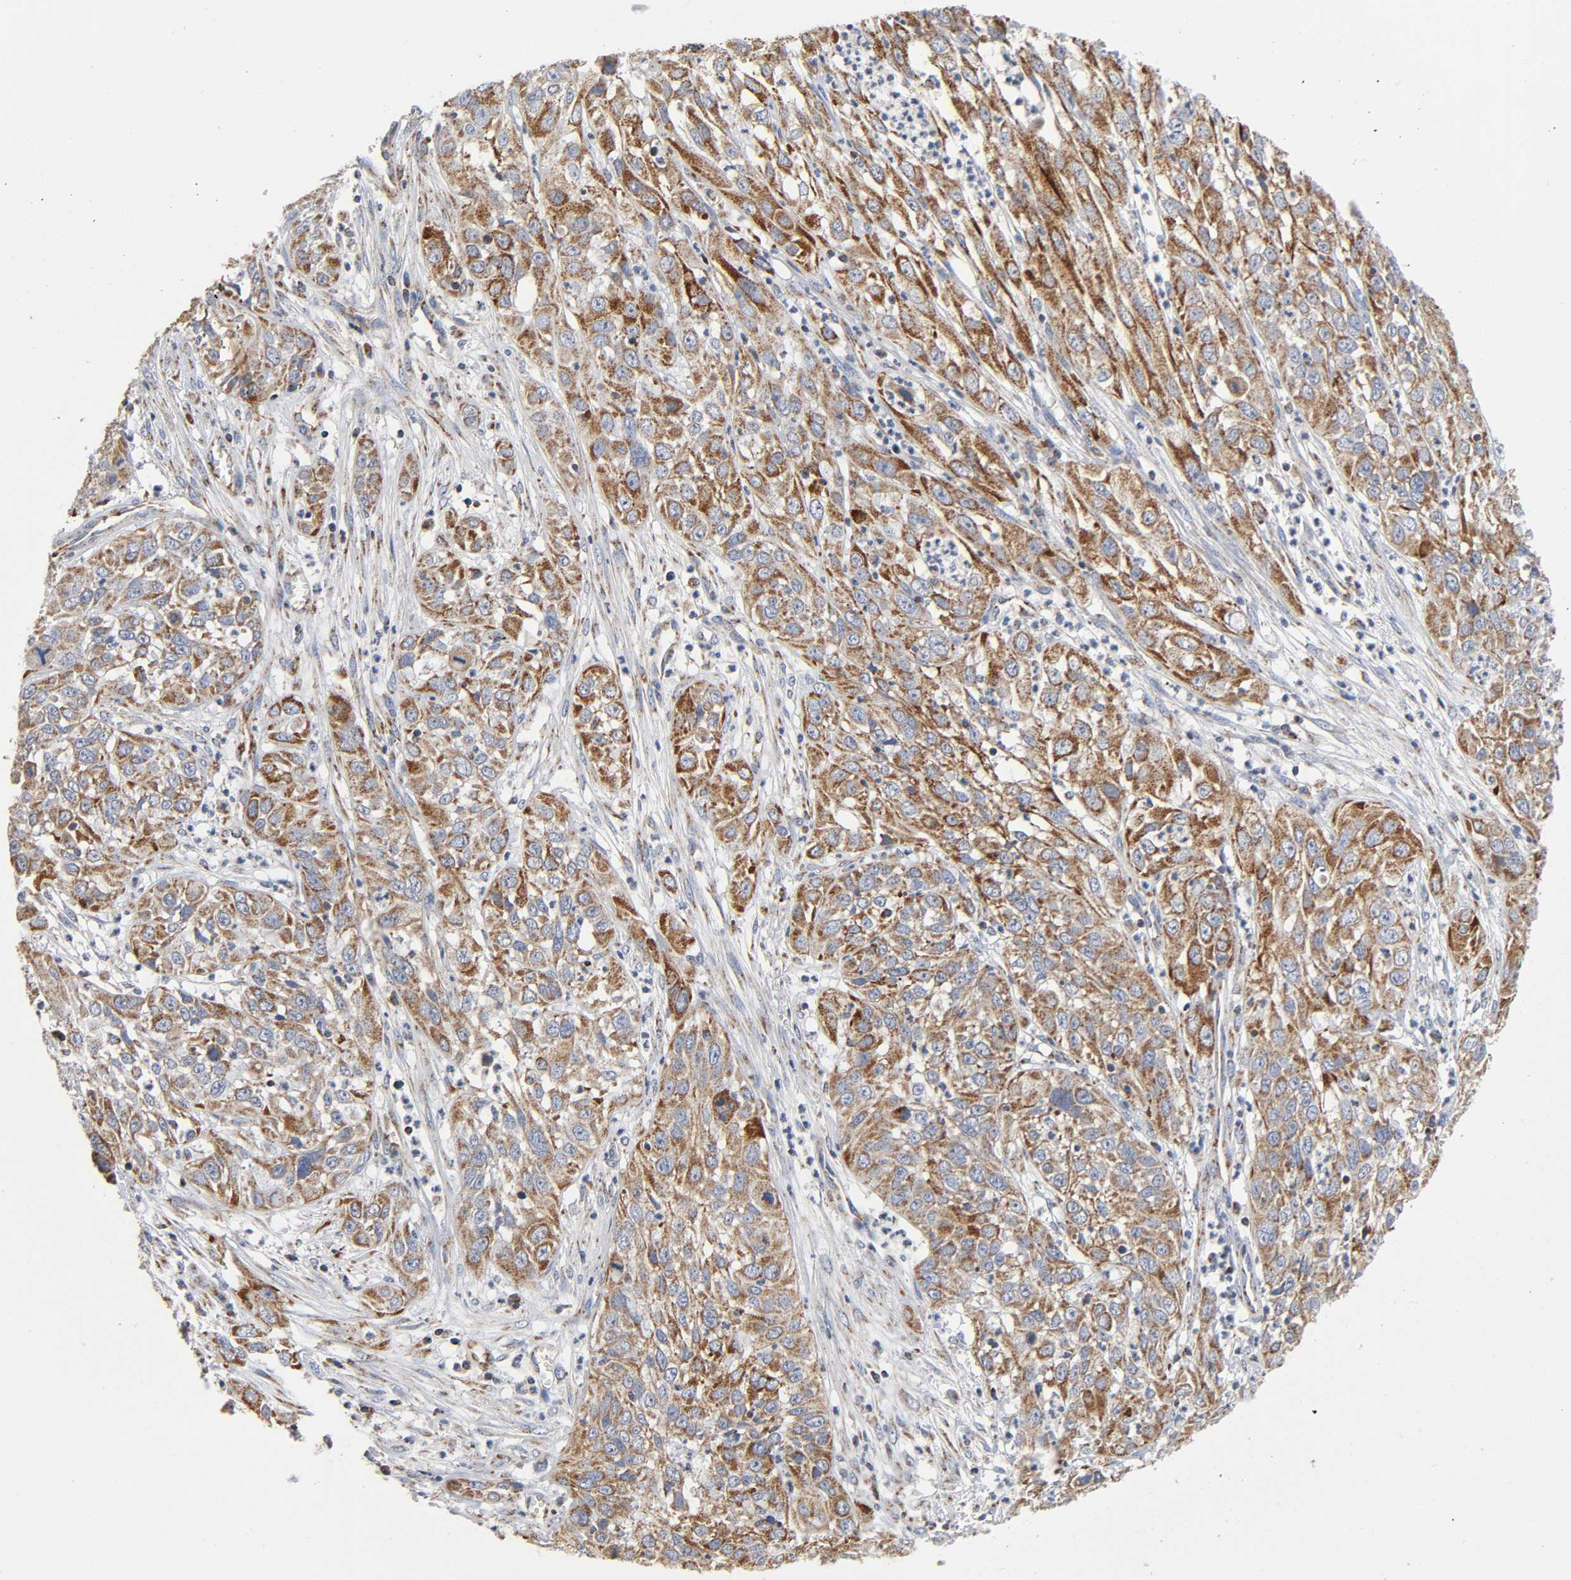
{"staining": {"intensity": "strong", "quantity": ">75%", "location": "cytoplasmic/membranous"}, "tissue": "cervical cancer", "cell_type": "Tumor cells", "image_type": "cancer", "snomed": [{"axis": "morphology", "description": "Squamous cell carcinoma, NOS"}, {"axis": "topography", "description": "Cervix"}], "caption": "Immunohistochemical staining of human cervical cancer displays strong cytoplasmic/membranous protein expression in approximately >75% of tumor cells.", "gene": "BAK1", "patient": {"sex": "female", "age": 32}}